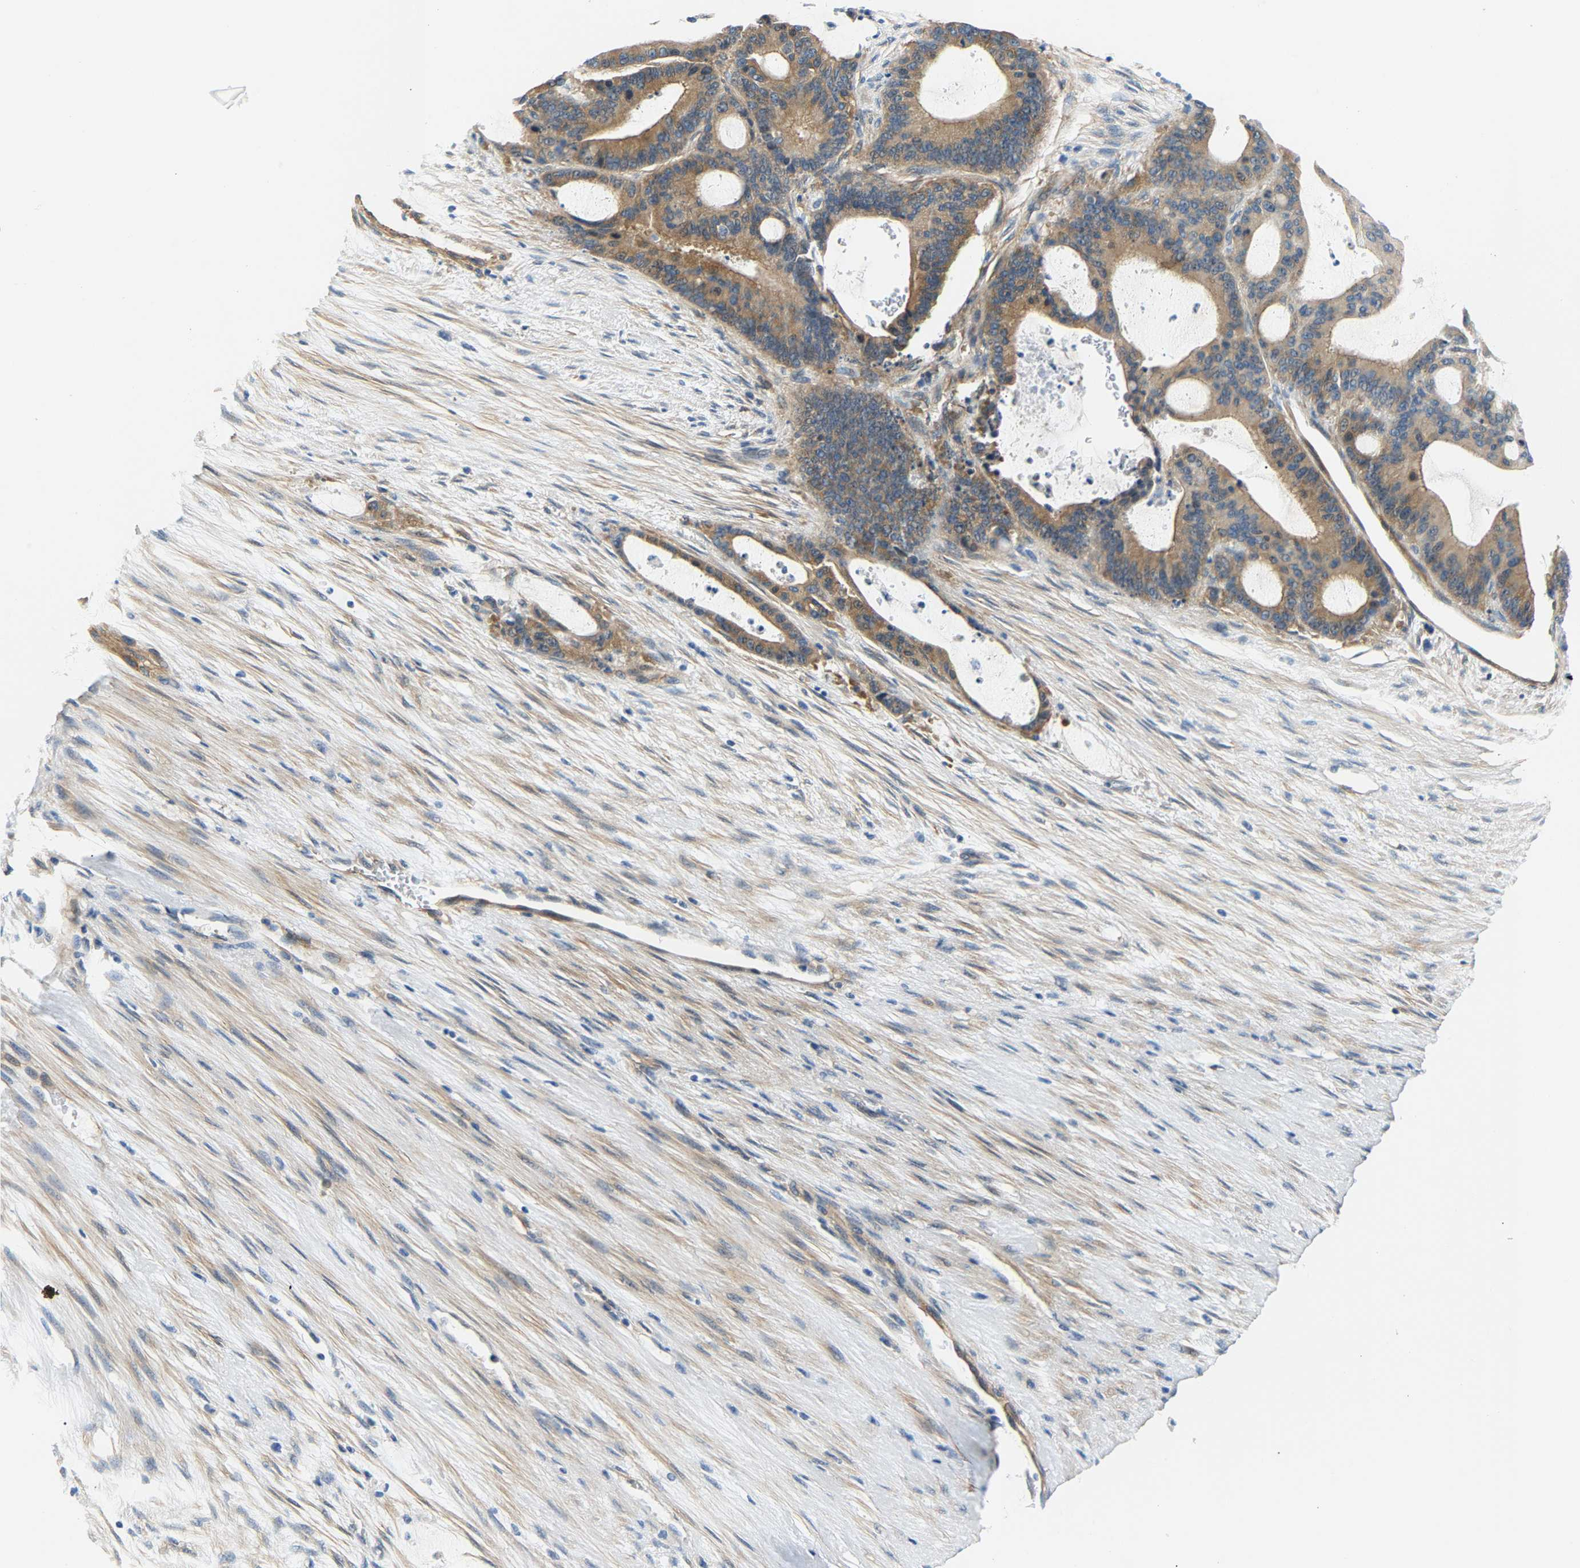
{"staining": {"intensity": "moderate", "quantity": "25%-75%", "location": "cytoplasmic/membranous"}, "tissue": "liver cancer", "cell_type": "Tumor cells", "image_type": "cancer", "snomed": [{"axis": "morphology", "description": "Cholangiocarcinoma"}, {"axis": "topography", "description": "Liver"}], "caption": "IHC (DAB) staining of cholangiocarcinoma (liver) reveals moderate cytoplasmic/membranous protein positivity in approximately 25%-75% of tumor cells.", "gene": "PAWR", "patient": {"sex": "female", "age": 73}}